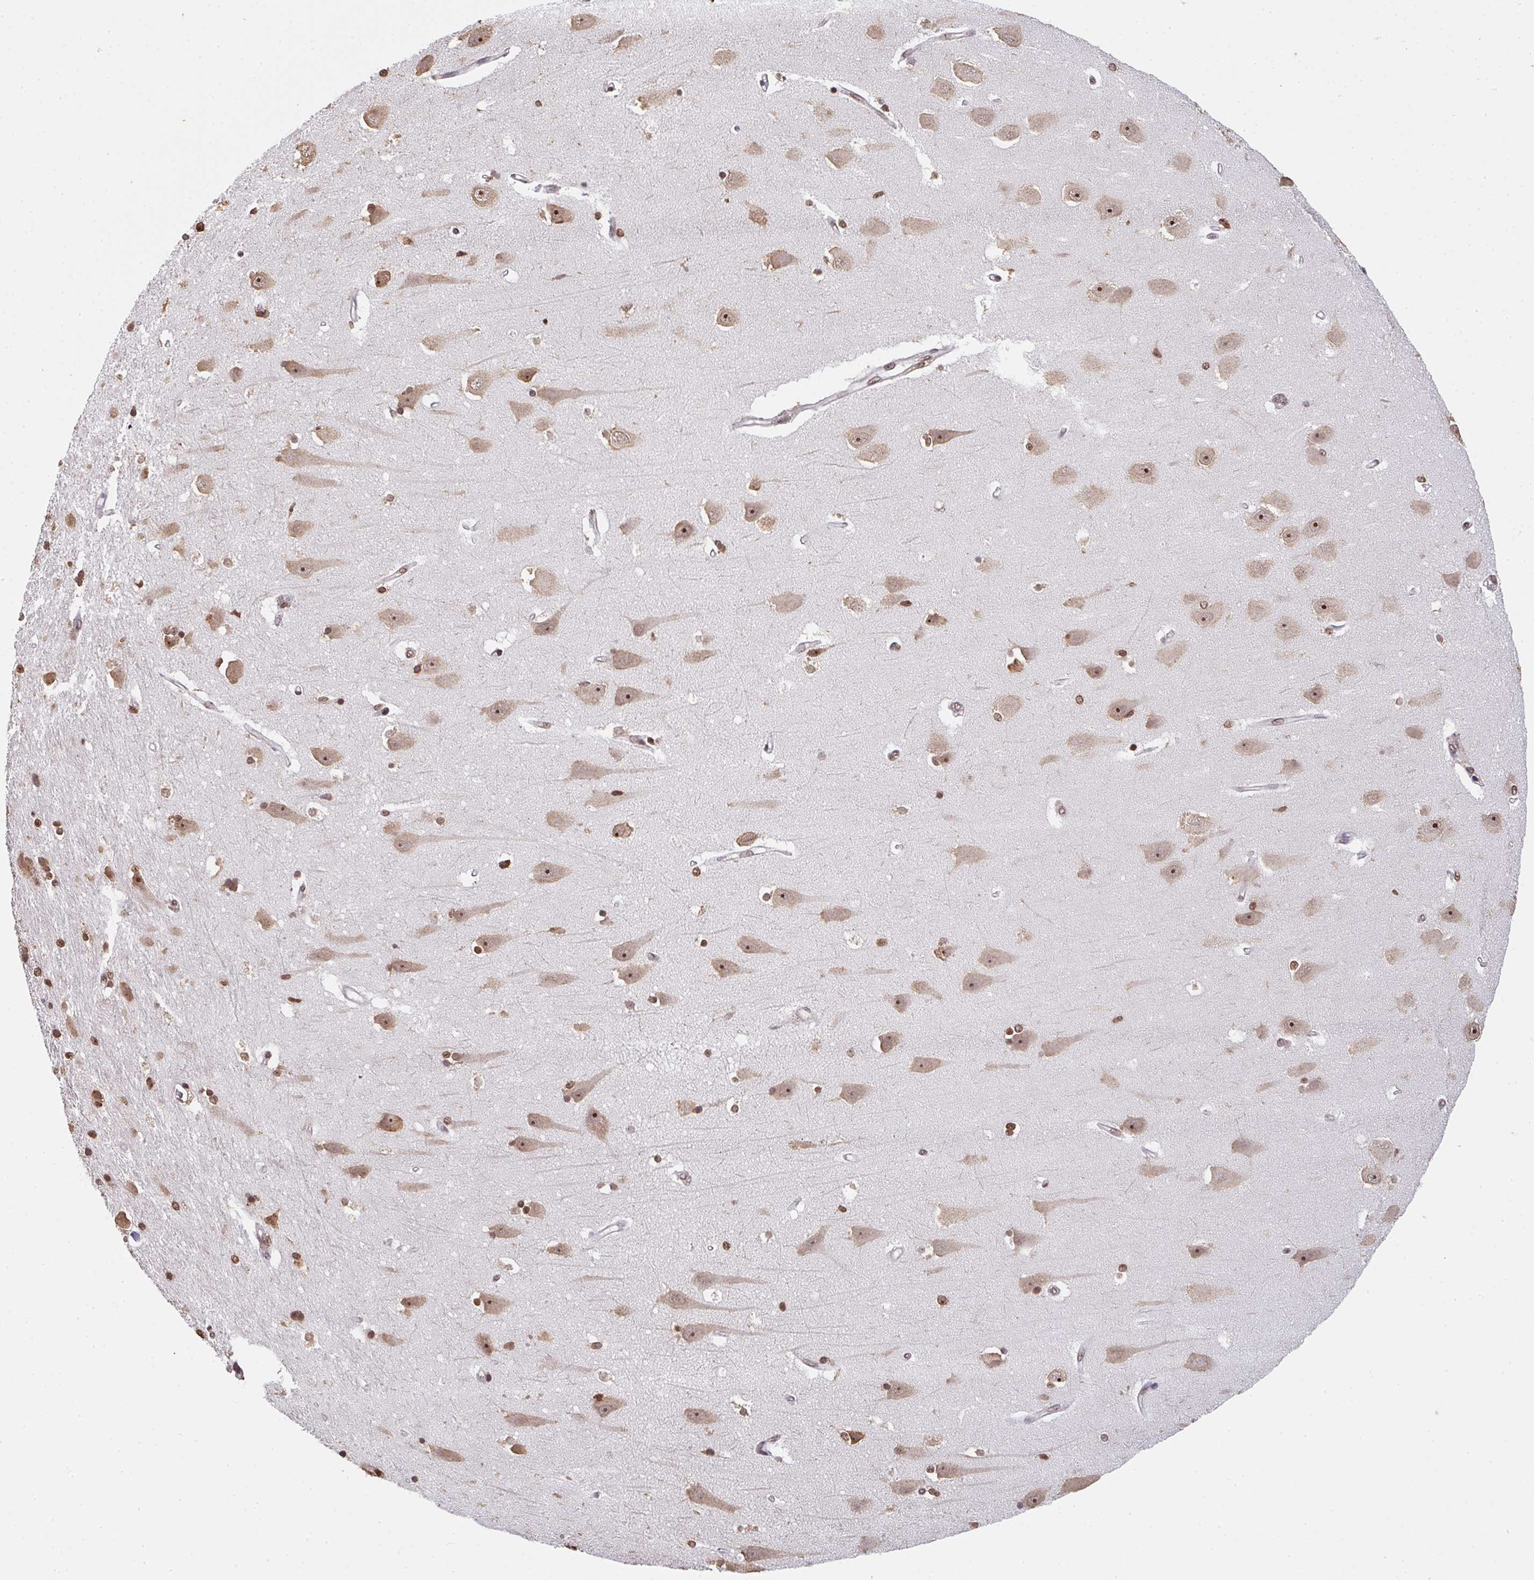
{"staining": {"intensity": "moderate", "quantity": ">75%", "location": "nuclear"}, "tissue": "hippocampus", "cell_type": "Glial cells", "image_type": "normal", "snomed": [{"axis": "morphology", "description": "Normal tissue, NOS"}, {"axis": "topography", "description": "Hippocampus"}], "caption": "Hippocampus stained with immunohistochemistry (IHC) demonstrates moderate nuclear positivity in about >75% of glial cells.", "gene": "DKC1", "patient": {"sex": "male", "age": 63}}